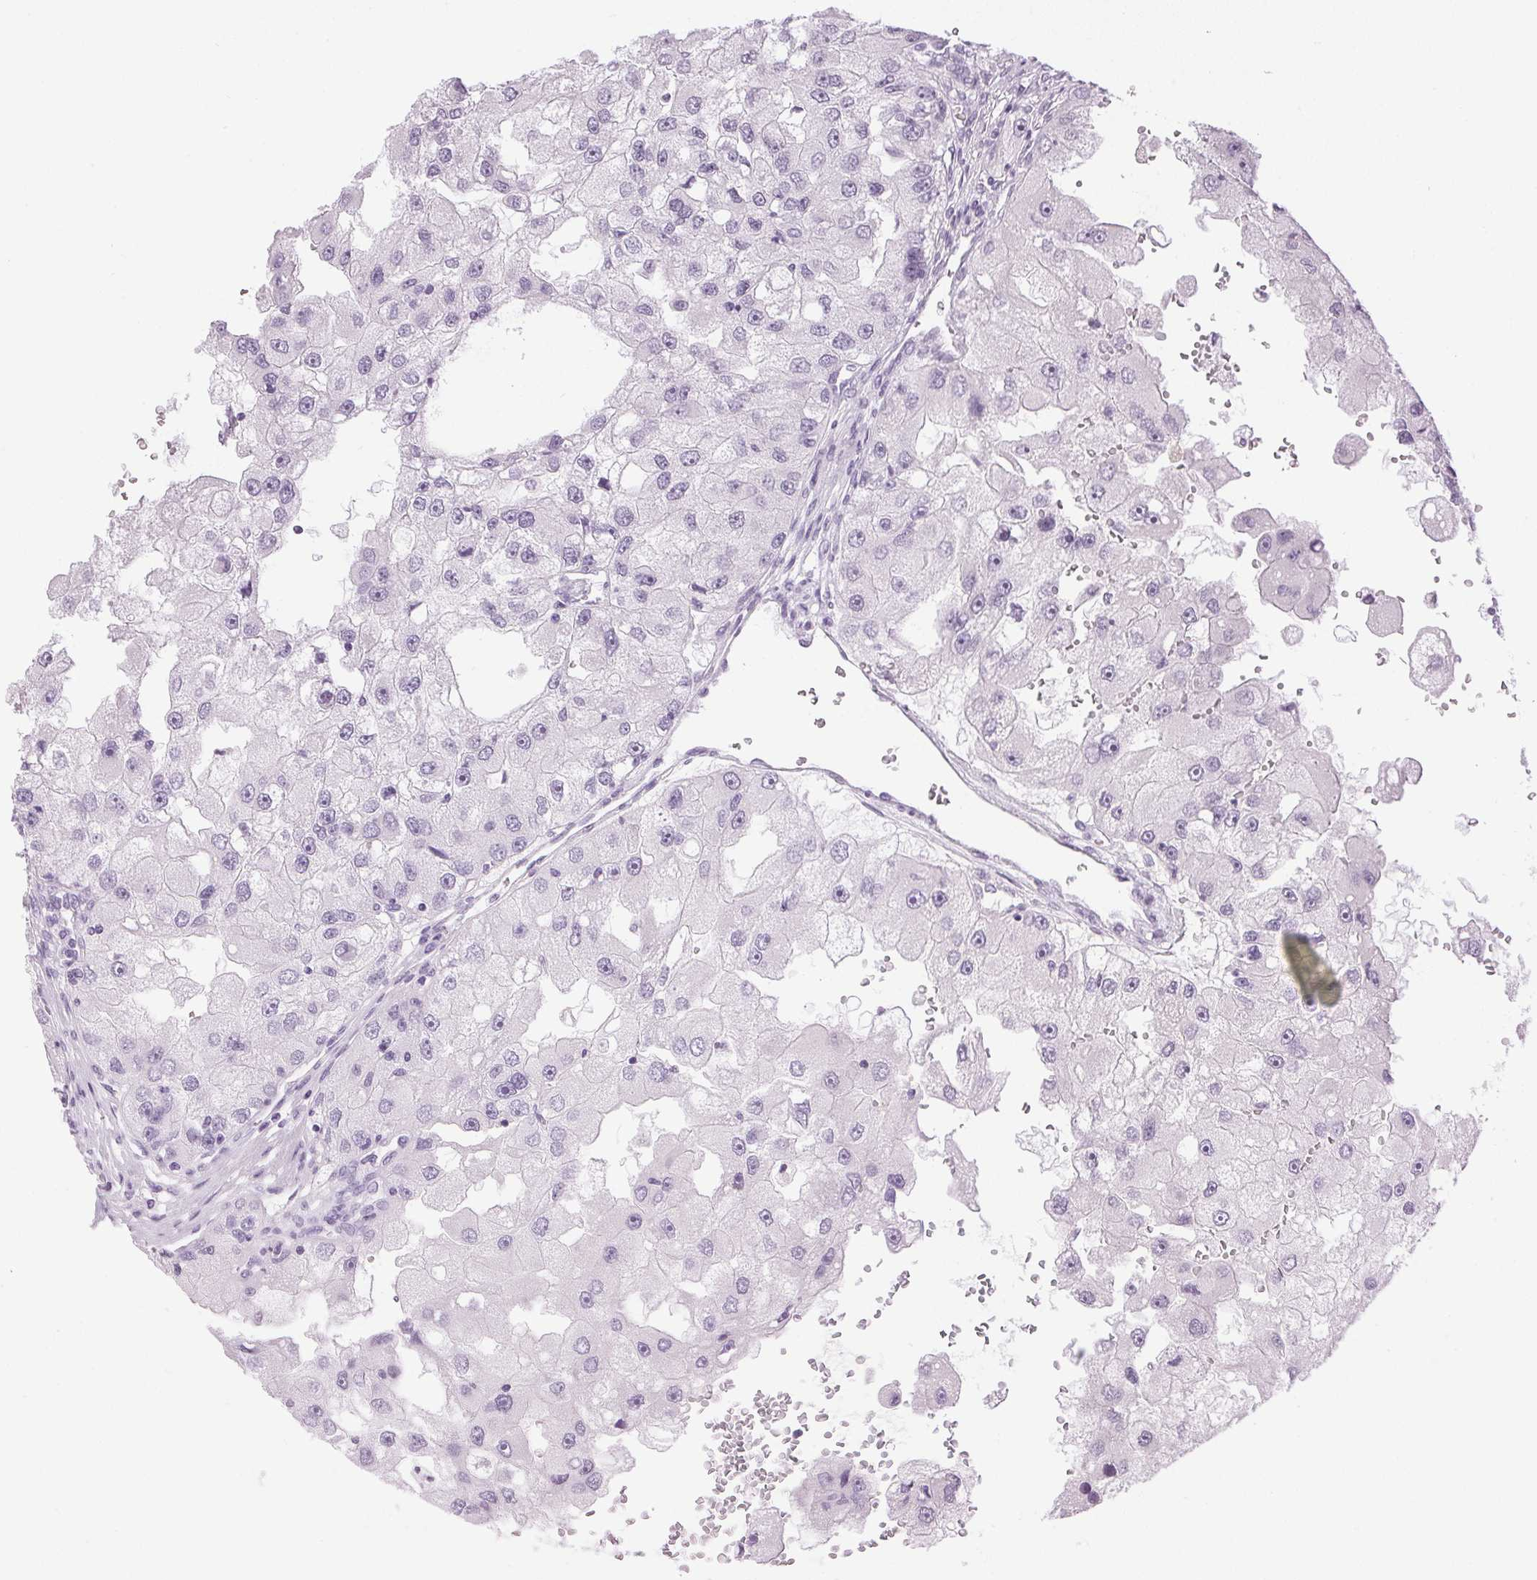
{"staining": {"intensity": "negative", "quantity": "none", "location": "none"}, "tissue": "renal cancer", "cell_type": "Tumor cells", "image_type": "cancer", "snomed": [{"axis": "morphology", "description": "Adenocarcinoma, NOS"}, {"axis": "topography", "description": "Kidney"}], "caption": "The image shows no significant staining in tumor cells of renal cancer (adenocarcinoma).", "gene": "SP7", "patient": {"sex": "male", "age": 63}}